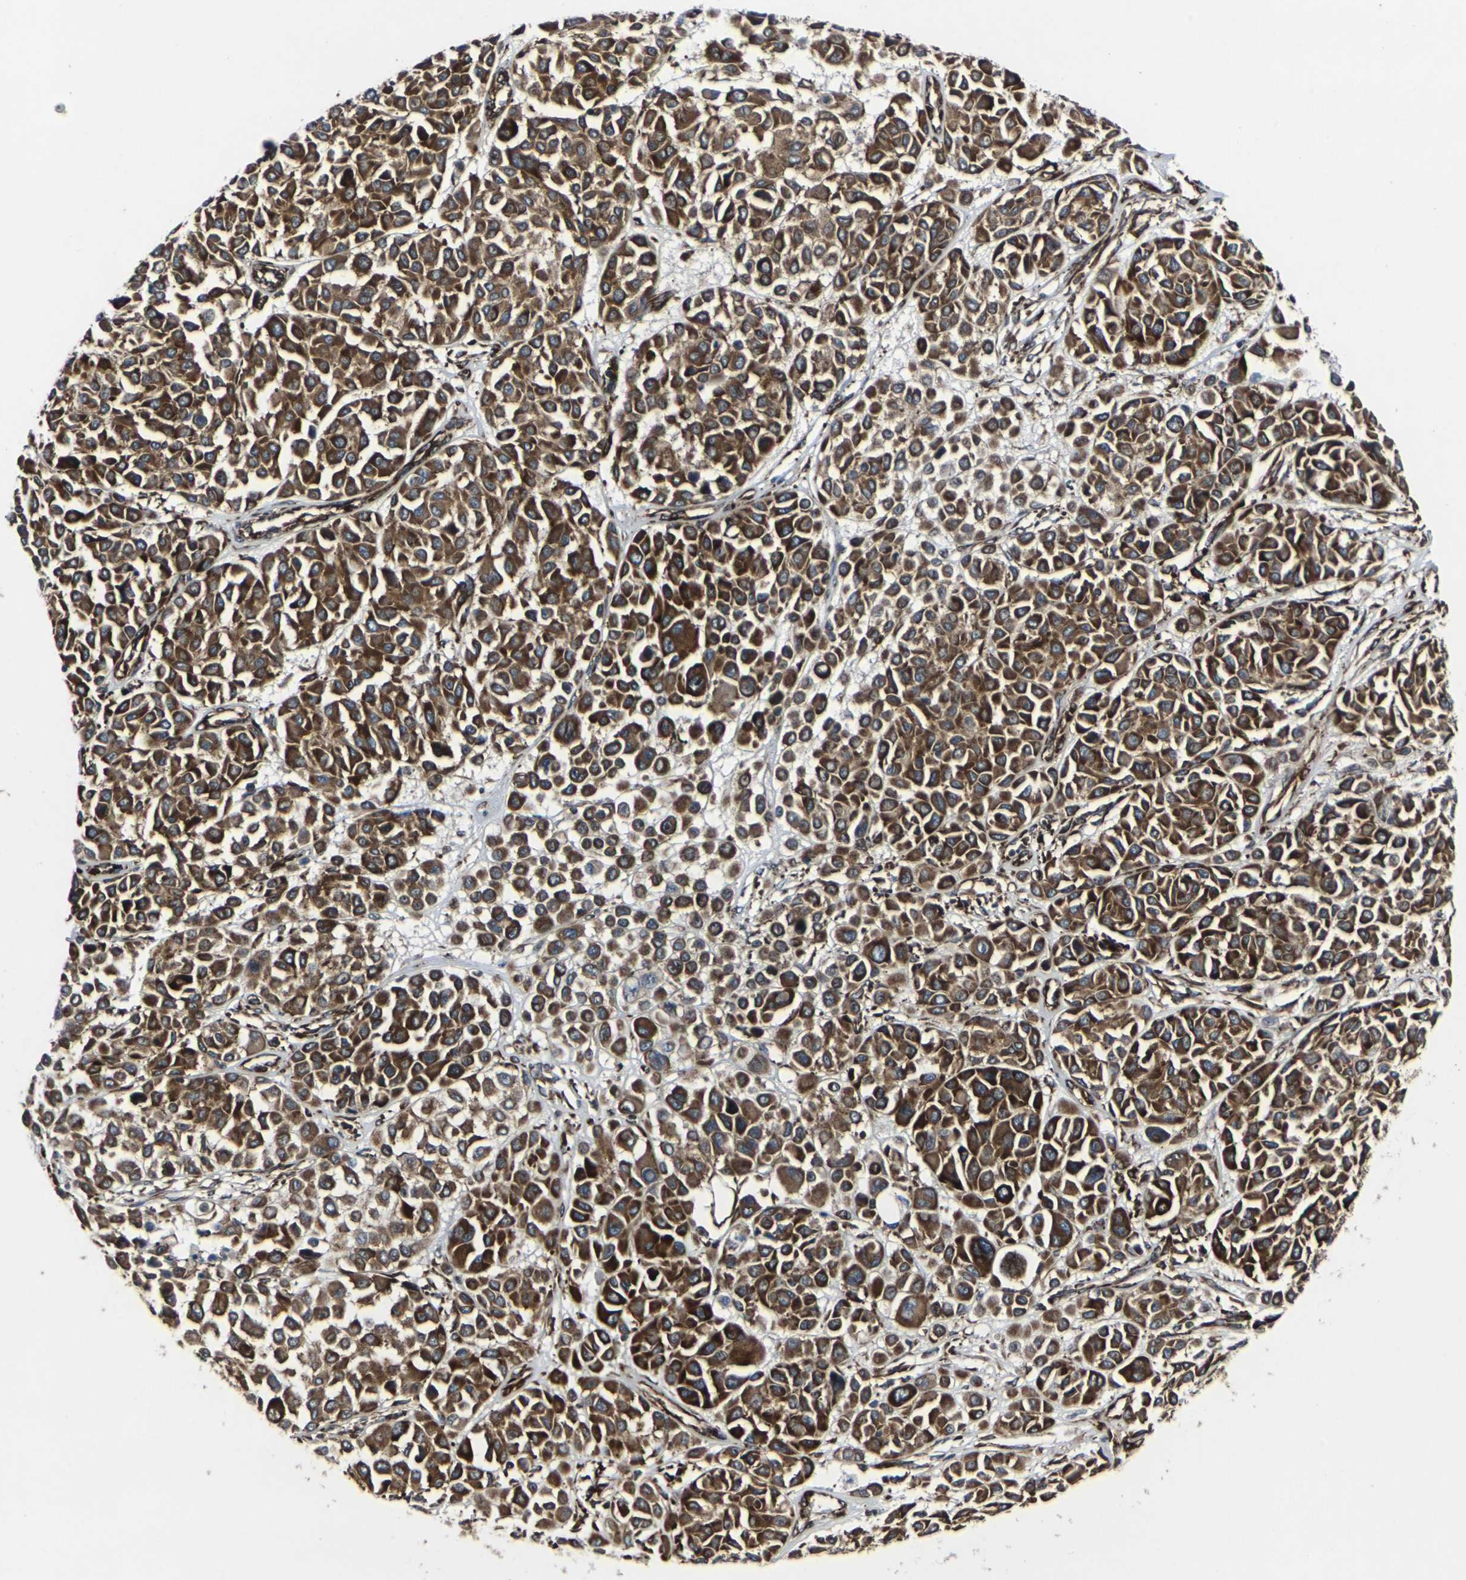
{"staining": {"intensity": "strong", "quantity": ">75%", "location": "cytoplasmic/membranous"}, "tissue": "melanoma", "cell_type": "Tumor cells", "image_type": "cancer", "snomed": [{"axis": "morphology", "description": "Malignant melanoma, Metastatic site"}, {"axis": "topography", "description": "Soft tissue"}], "caption": "Melanoma stained for a protein (brown) exhibits strong cytoplasmic/membranous positive expression in approximately >75% of tumor cells.", "gene": "MARCHF2", "patient": {"sex": "male", "age": 41}}